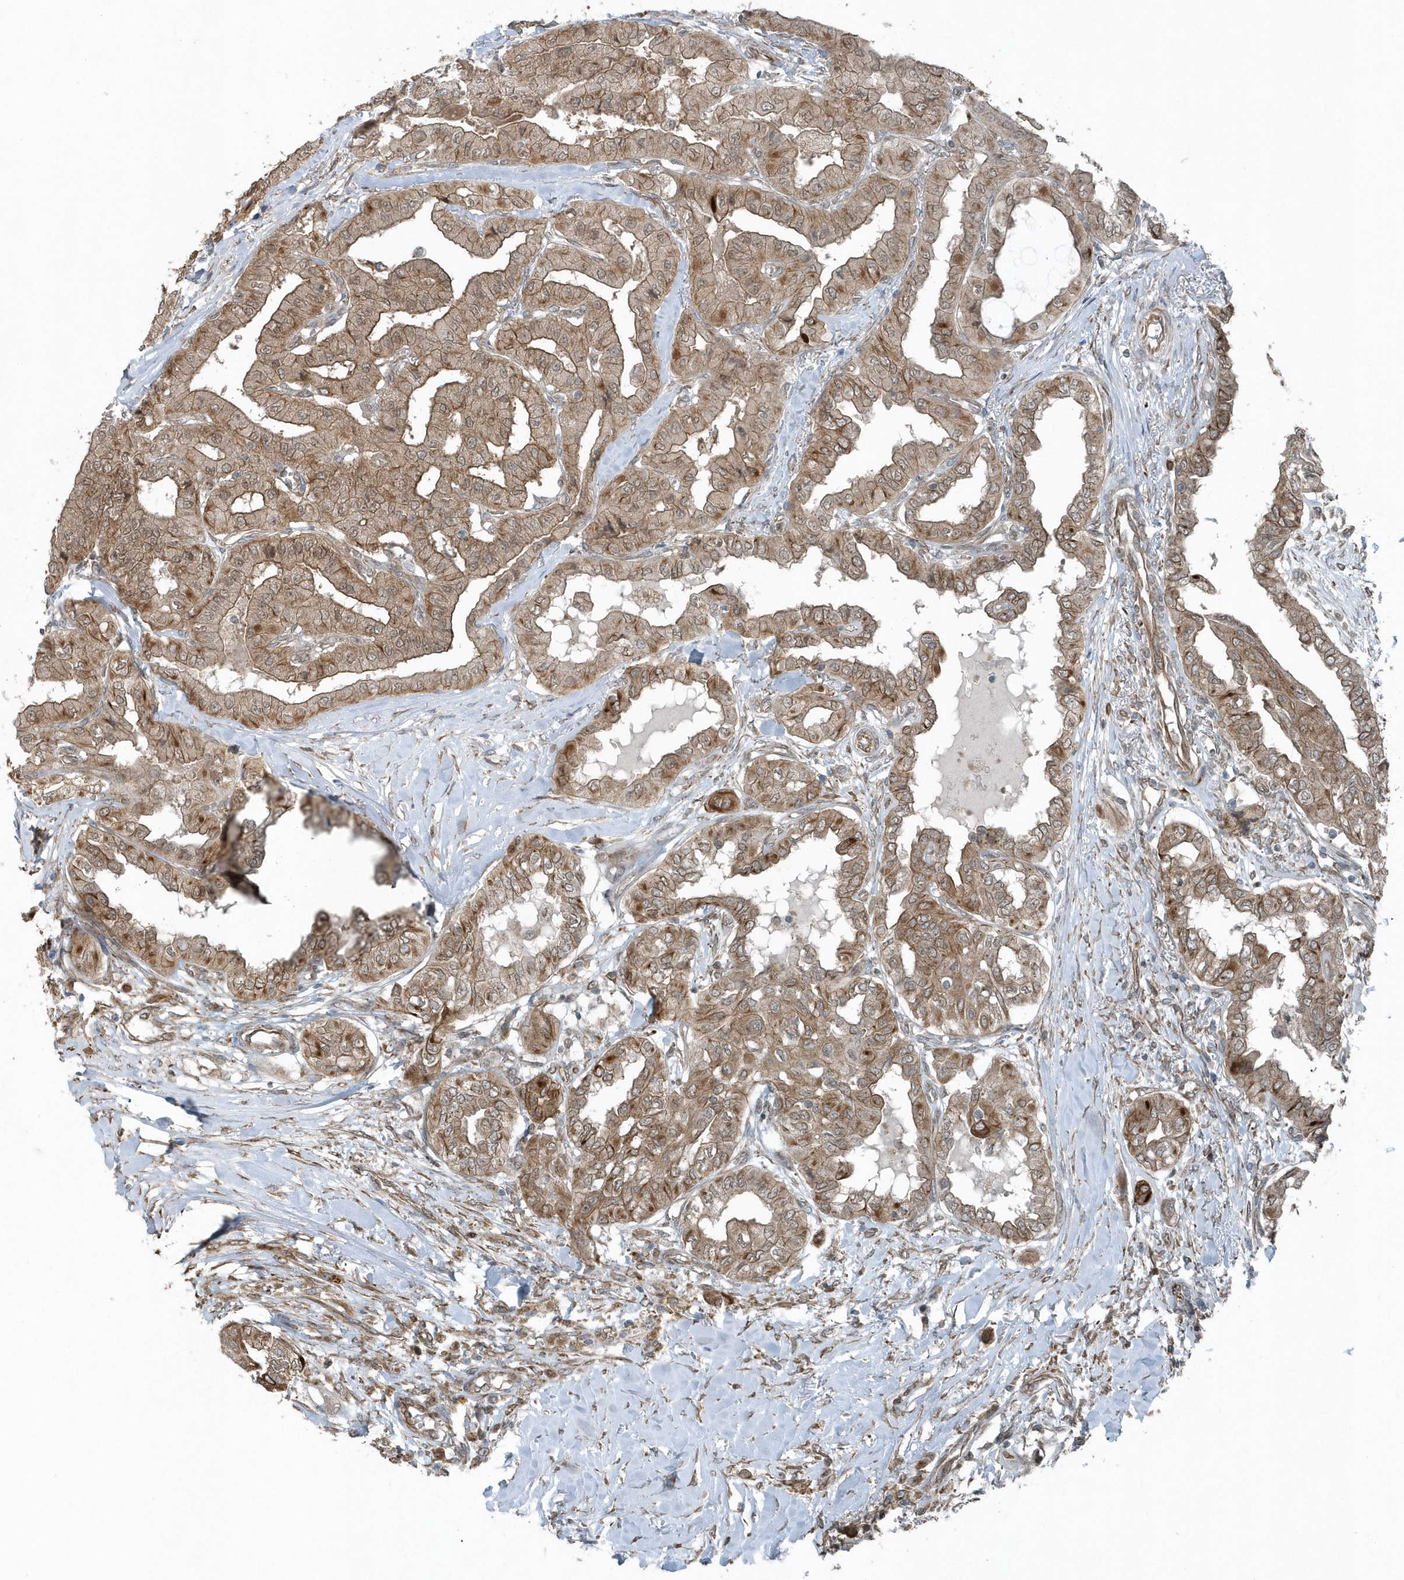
{"staining": {"intensity": "moderate", "quantity": ">75%", "location": "cytoplasmic/membranous"}, "tissue": "thyroid cancer", "cell_type": "Tumor cells", "image_type": "cancer", "snomed": [{"axis": "morphology", "description": "Papillary adenocarcinoma, NOS"}, {"axis": "topography", "description": "Thyroid gland"}], "caption": "Immunohistochemical staining of human thyroid cancer demonstrates moderate cytoplasmic/membranous protein expression in about >75% of tumor cells.", "gene": "GCC2", "patient": {"sex": "female", "age": 59}}